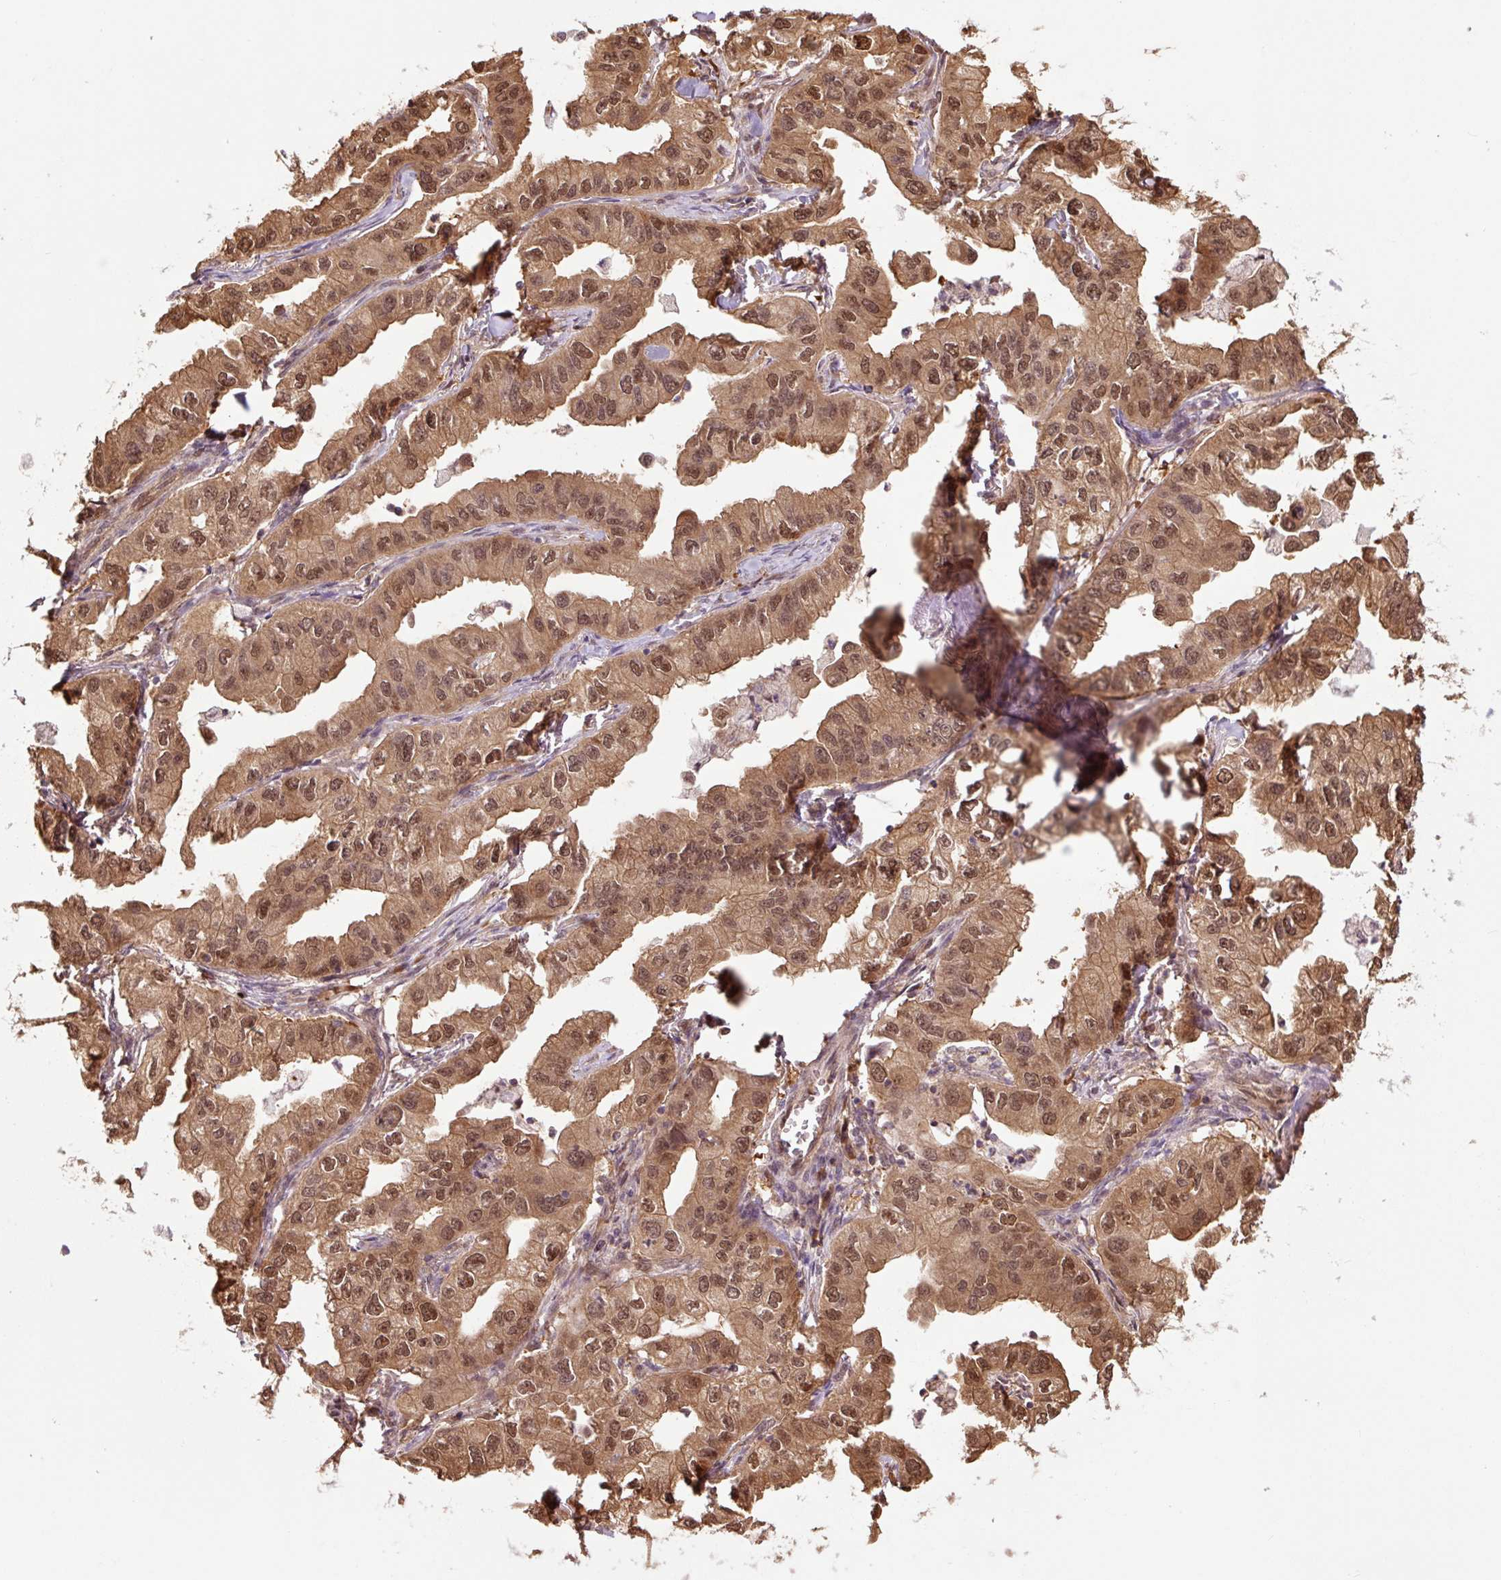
{"staining": {"intensity": "moderate", "quantity": ">75%", "location": "cytoplasmic/membranous,nuclear"}, "tissue": "lung cancer", "cell_type": "Tumor cells", "image_type": "cancer", "snomed": [{"axis": "morphology", "description": "Adenocarcinoma, NOS"}, {"axis": "topography", "description": "Lung"}], "caption": "Tumor cells display medium levels of moderate cytoplasmic/membranous and nuclear expression in approximately >75% of cells in lung adenocarcinoma.", "gene": "TPT1", "patient": {"sex": "male", "age": 48}}